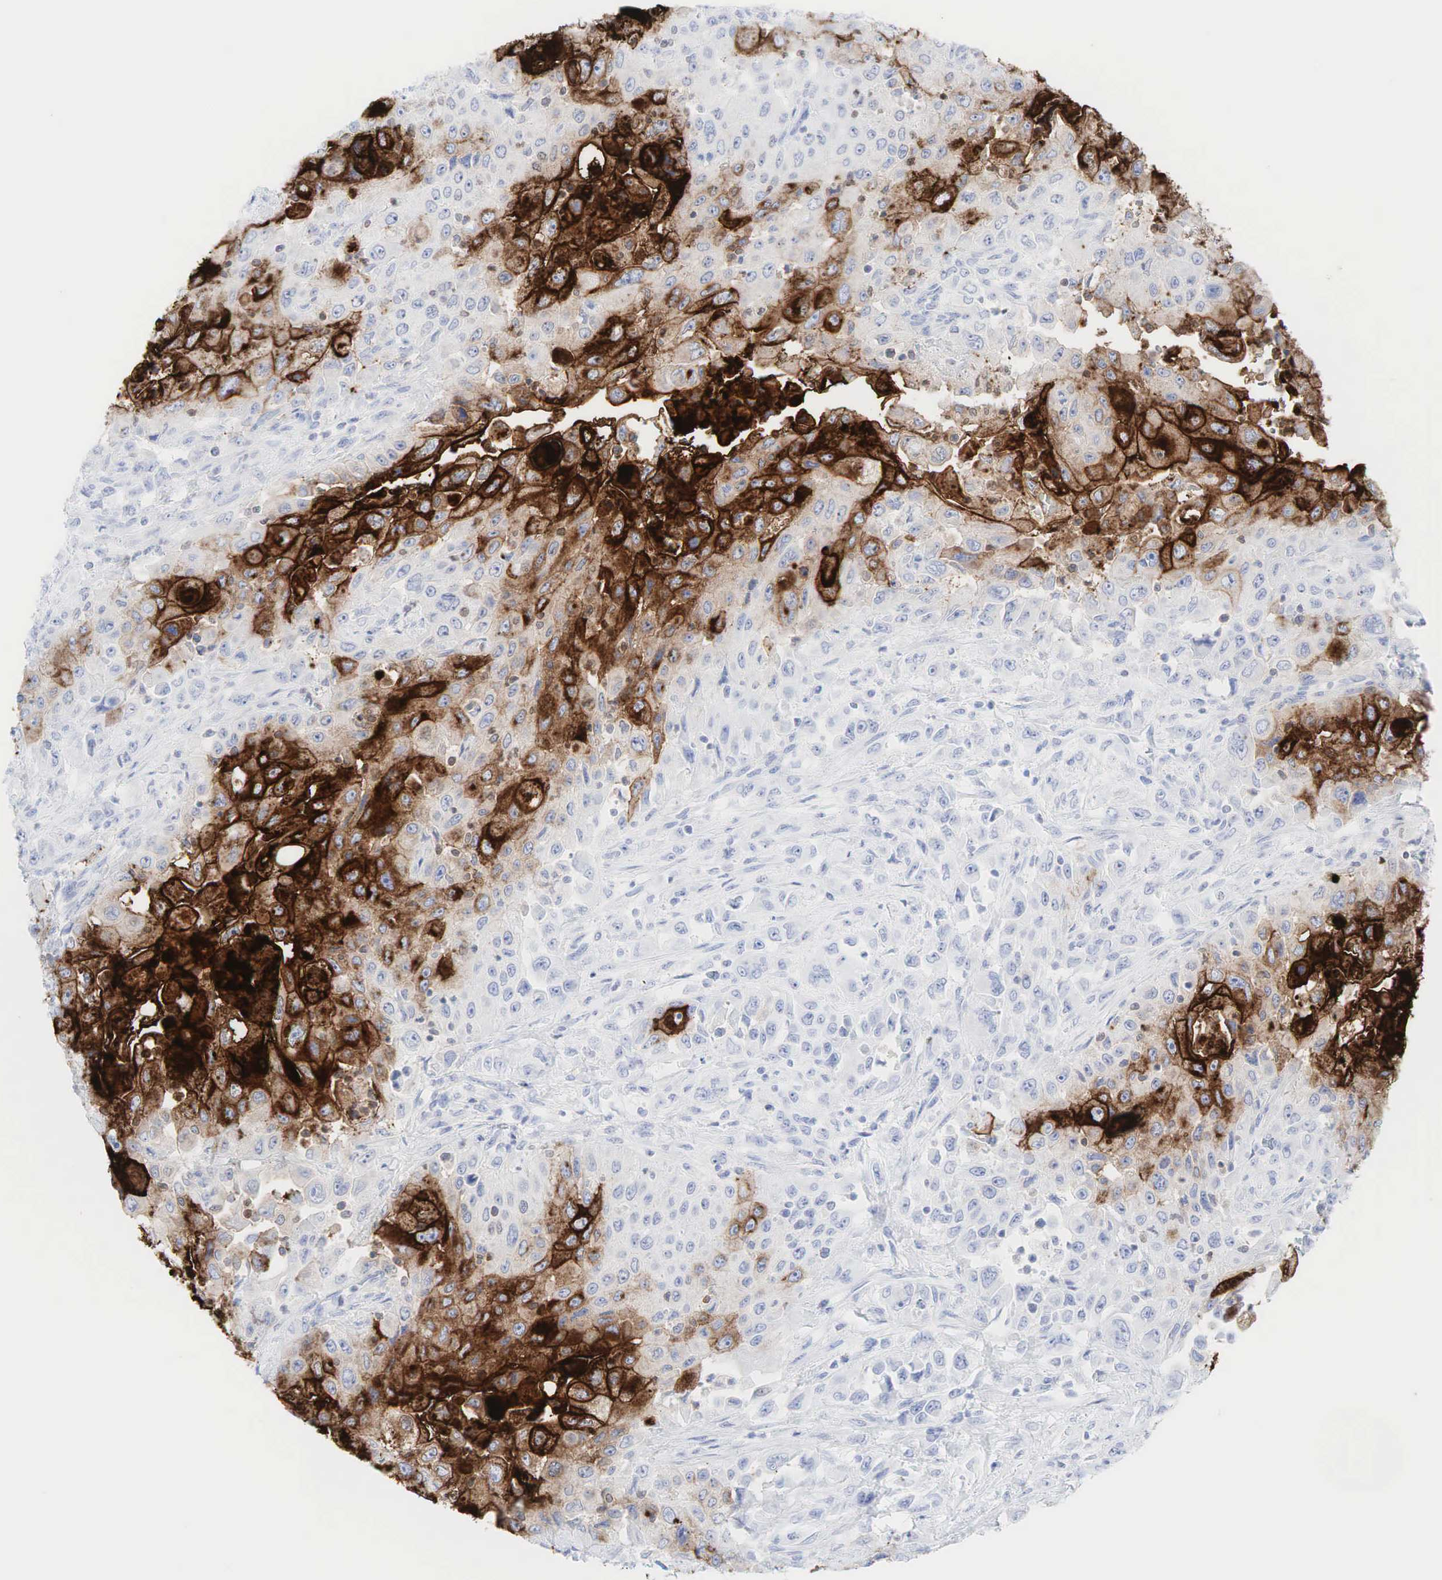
{"staining": {"intensity": "strong", "quantity": ">75%", "location": "cytoplasmic/membranous"}, "tissue": "pancreatic cancer", "cell_type": "Tumor cells", "image_type": "cancer", "snomed": [{"axis": "morphology", "description": "Adenocarcinoma, NOS"}, {"axis": "topography", "description": "Pancreas"}], "caption": "Adenocarcinoma (pancreatic) was stained to show a protein in brown. There is high levels of strong cytoplasmic/membranous expression in approximately >75% of tumor cells. The staining is performed using DAB (3,3'-diaminobenzidine) brown chromogen to label protein expression. The nuclei are counter-stained blue using hematoxylin.", "gene": "CEACAM5", "patient": {"sex": "male", "age": 70}}